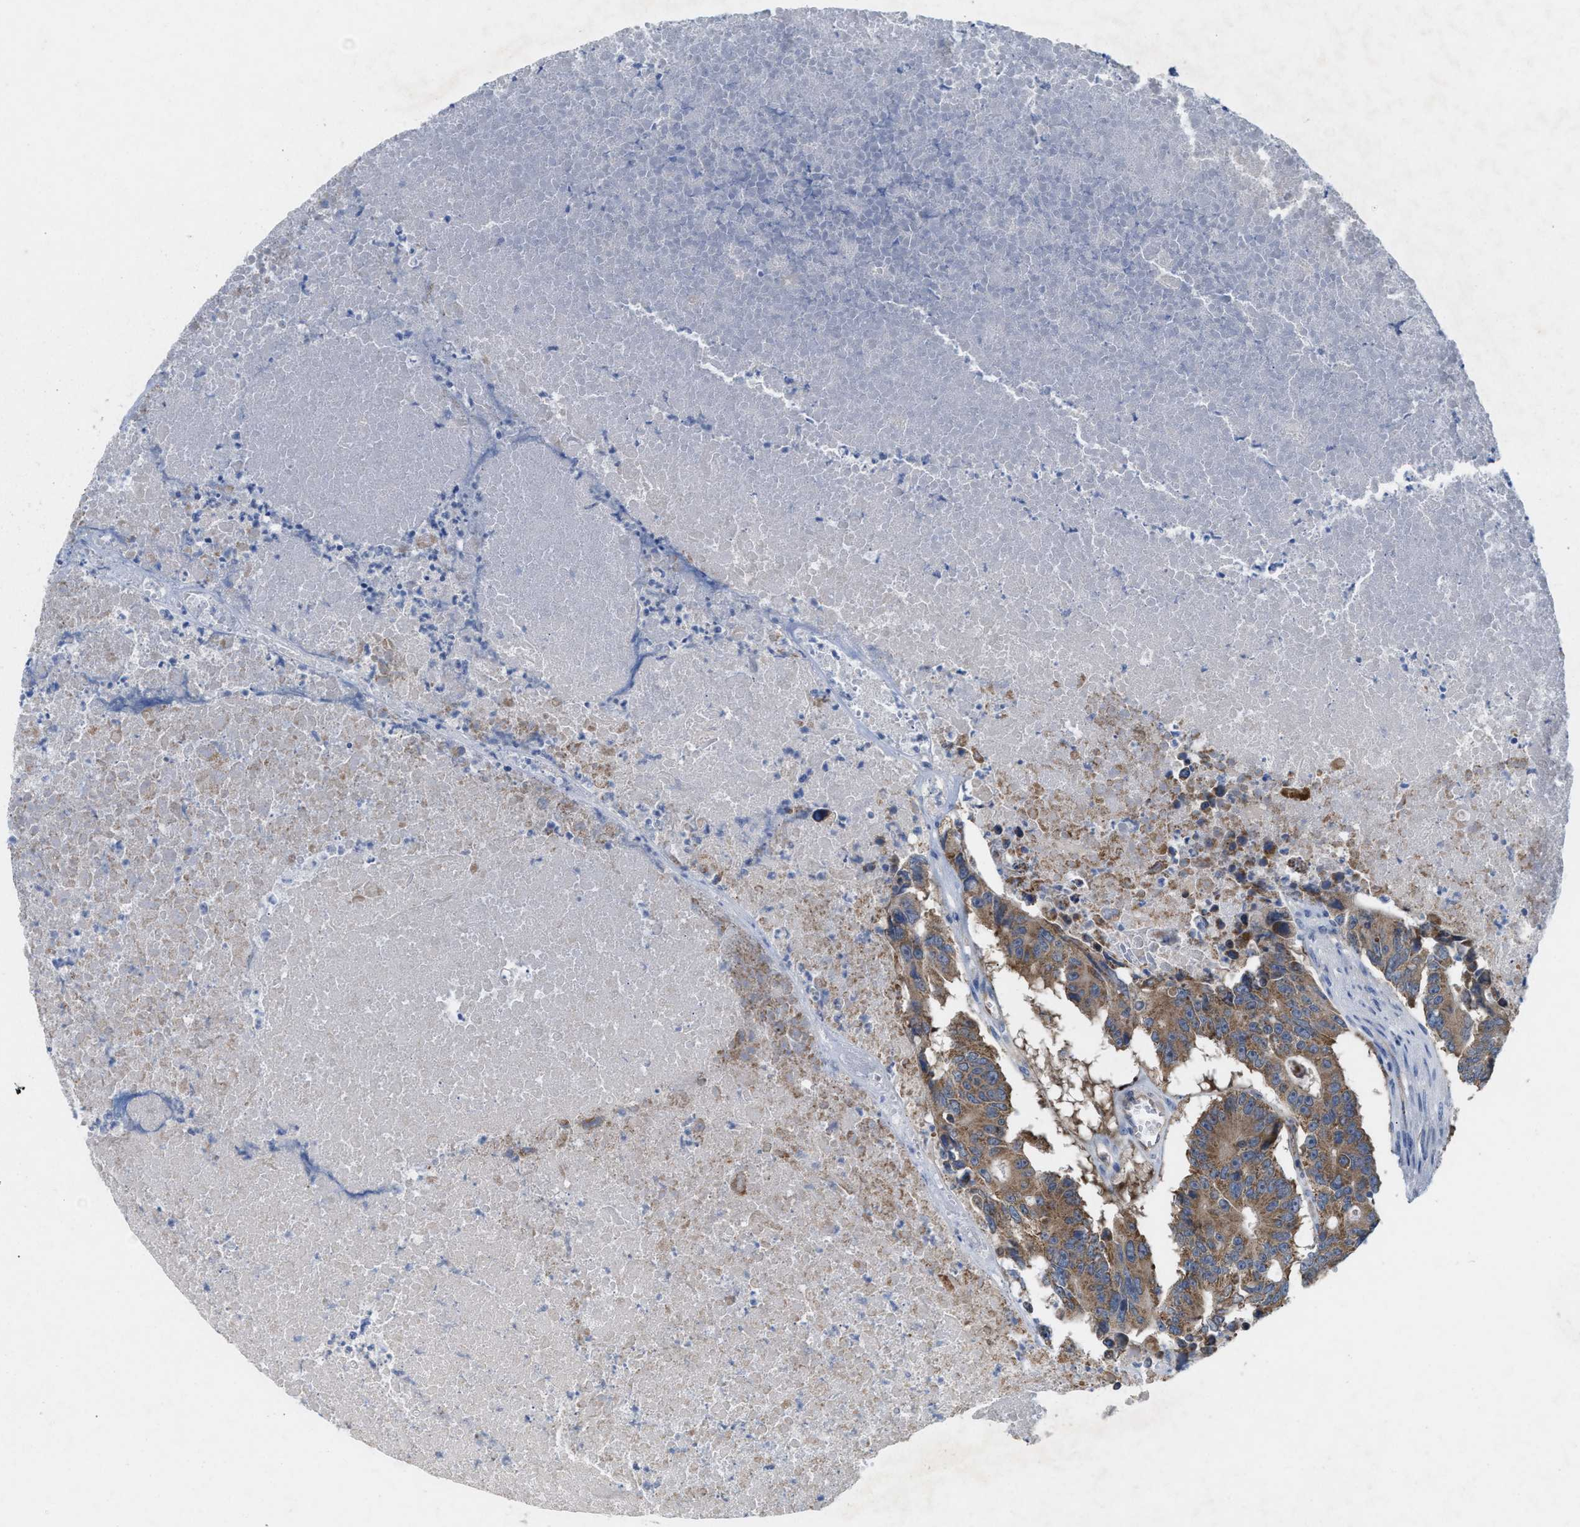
{"staining": {"intensity": "moderate", "quantity": ">75%", "location": "cytoplasmic/membranous"}, "tissue": "colorectal cancer", "cell_type": "Tumor cells", "image_type": "cancer", "snomed": [{"axis": "morphology", "description": "Adenocarcinoma, NOS"}, {"axis": "topography", "description": "Colon"}], "caption": "Immunohistochemical staining of adenocarcinoma (colorectal) displays medium levels of moderate cytoplasmic/membranous protein staining in approximately >75% of tumor cells. The staining is performed using DAB brown chromogen to label protein expression. The nuclei are counter-stained blue using hematoxylin.", "gene": "UBAP2", "patient": {"sex": "male", "age": 87}}